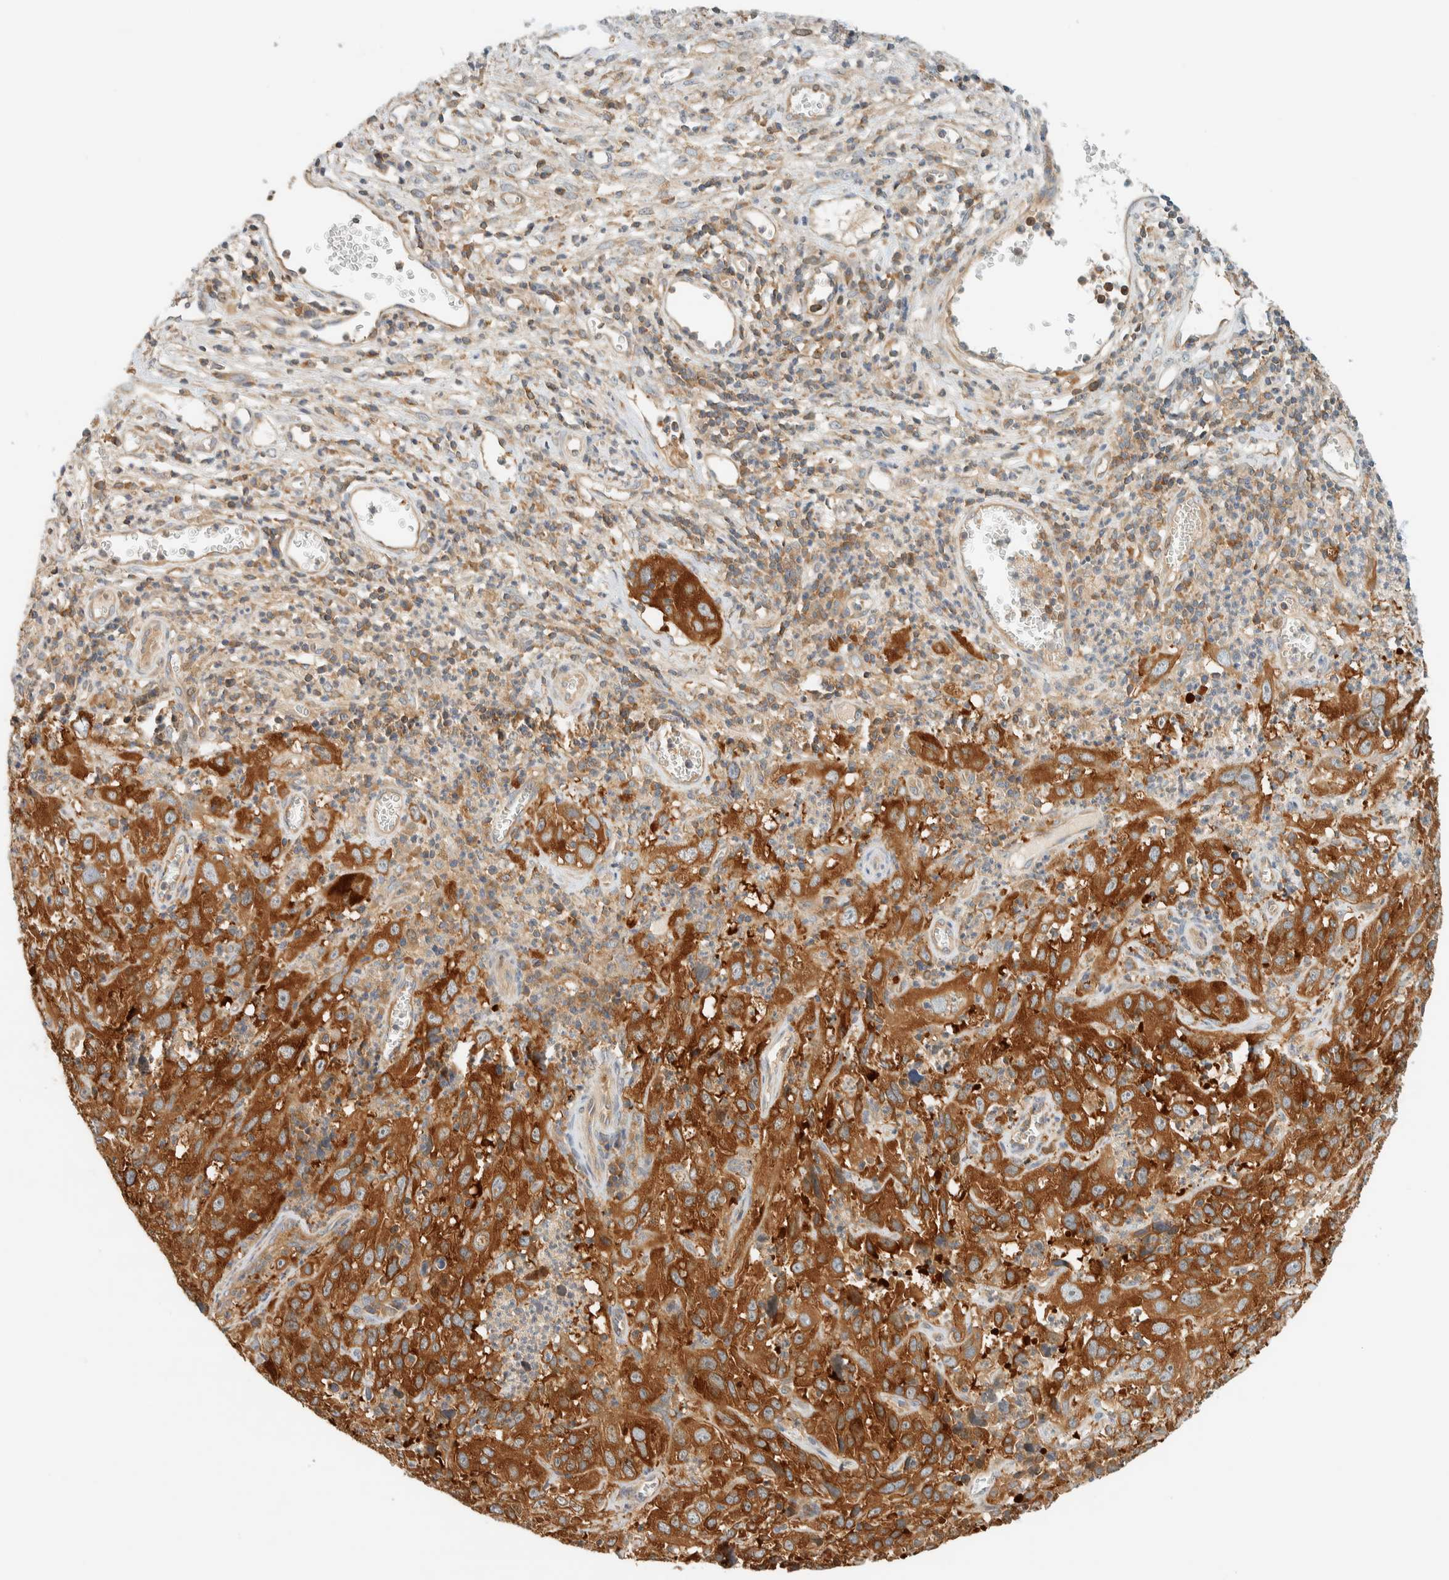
{"staining": {"intensity": "strong", "quantity": ">75%", "location": "cytoplasmic/membranous"}, "tissue": "cervical cancer", "cell_type": "Tumor cells", "image_type": "cancer", "snomed": [{"axis": "morphology", "description": "Squamous cell carcinoma, NOS"}, {"axis": "topography", "description": "Cervix"}], "caption": "Immunohistochemistry (DAB) staining of human squamous cell carcinoma (cervical) shows strong cytoplasmic/membranous protein staining in approximately >75% of tumor cells. (Stains: DAB in brown, nuclei in blue, Microscopy: brightfield microscopy at high magnification).", "gene": "ARFGEF1", "patient": {"sex": "female", "age": 32}}